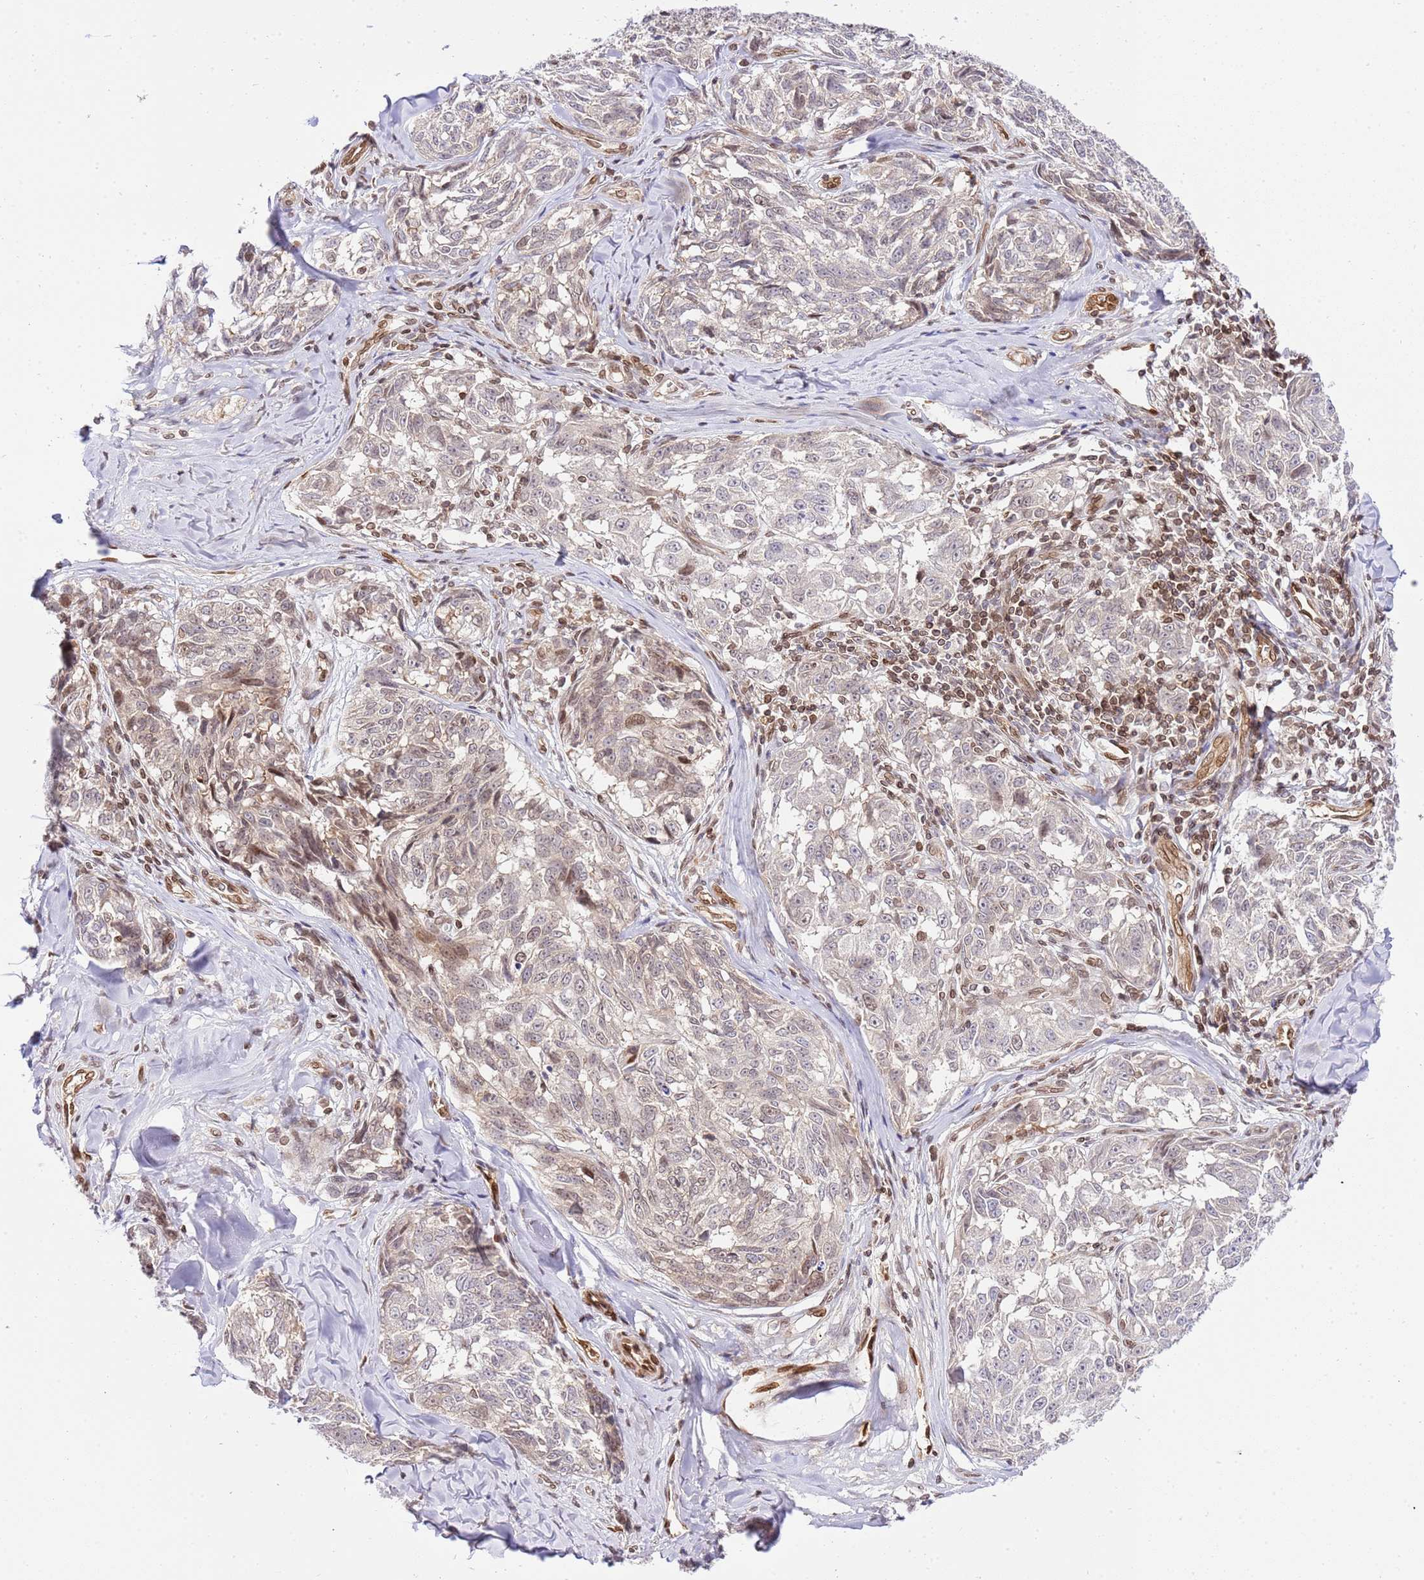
{"staining": {"intensity": "weak", "quantity": "<25%", "location": "nuclear"}, "tissue": "melanoma", "cell_type": "Tumor cells", "image_type": "cancer", "snomed": [{"axis": "morphology", "description": "Normal tissue, NOS"}, {"axis": "morphology", "description": "Malignant melanoma, NOS"}, {"axis": "topography", "description": "Skin"}], "caption": "The photomicrograph displays no significant positivity in tumor cells of melanoma.", "gene": "TRIM37", "patient": {"sex": "female", "age": 64}}